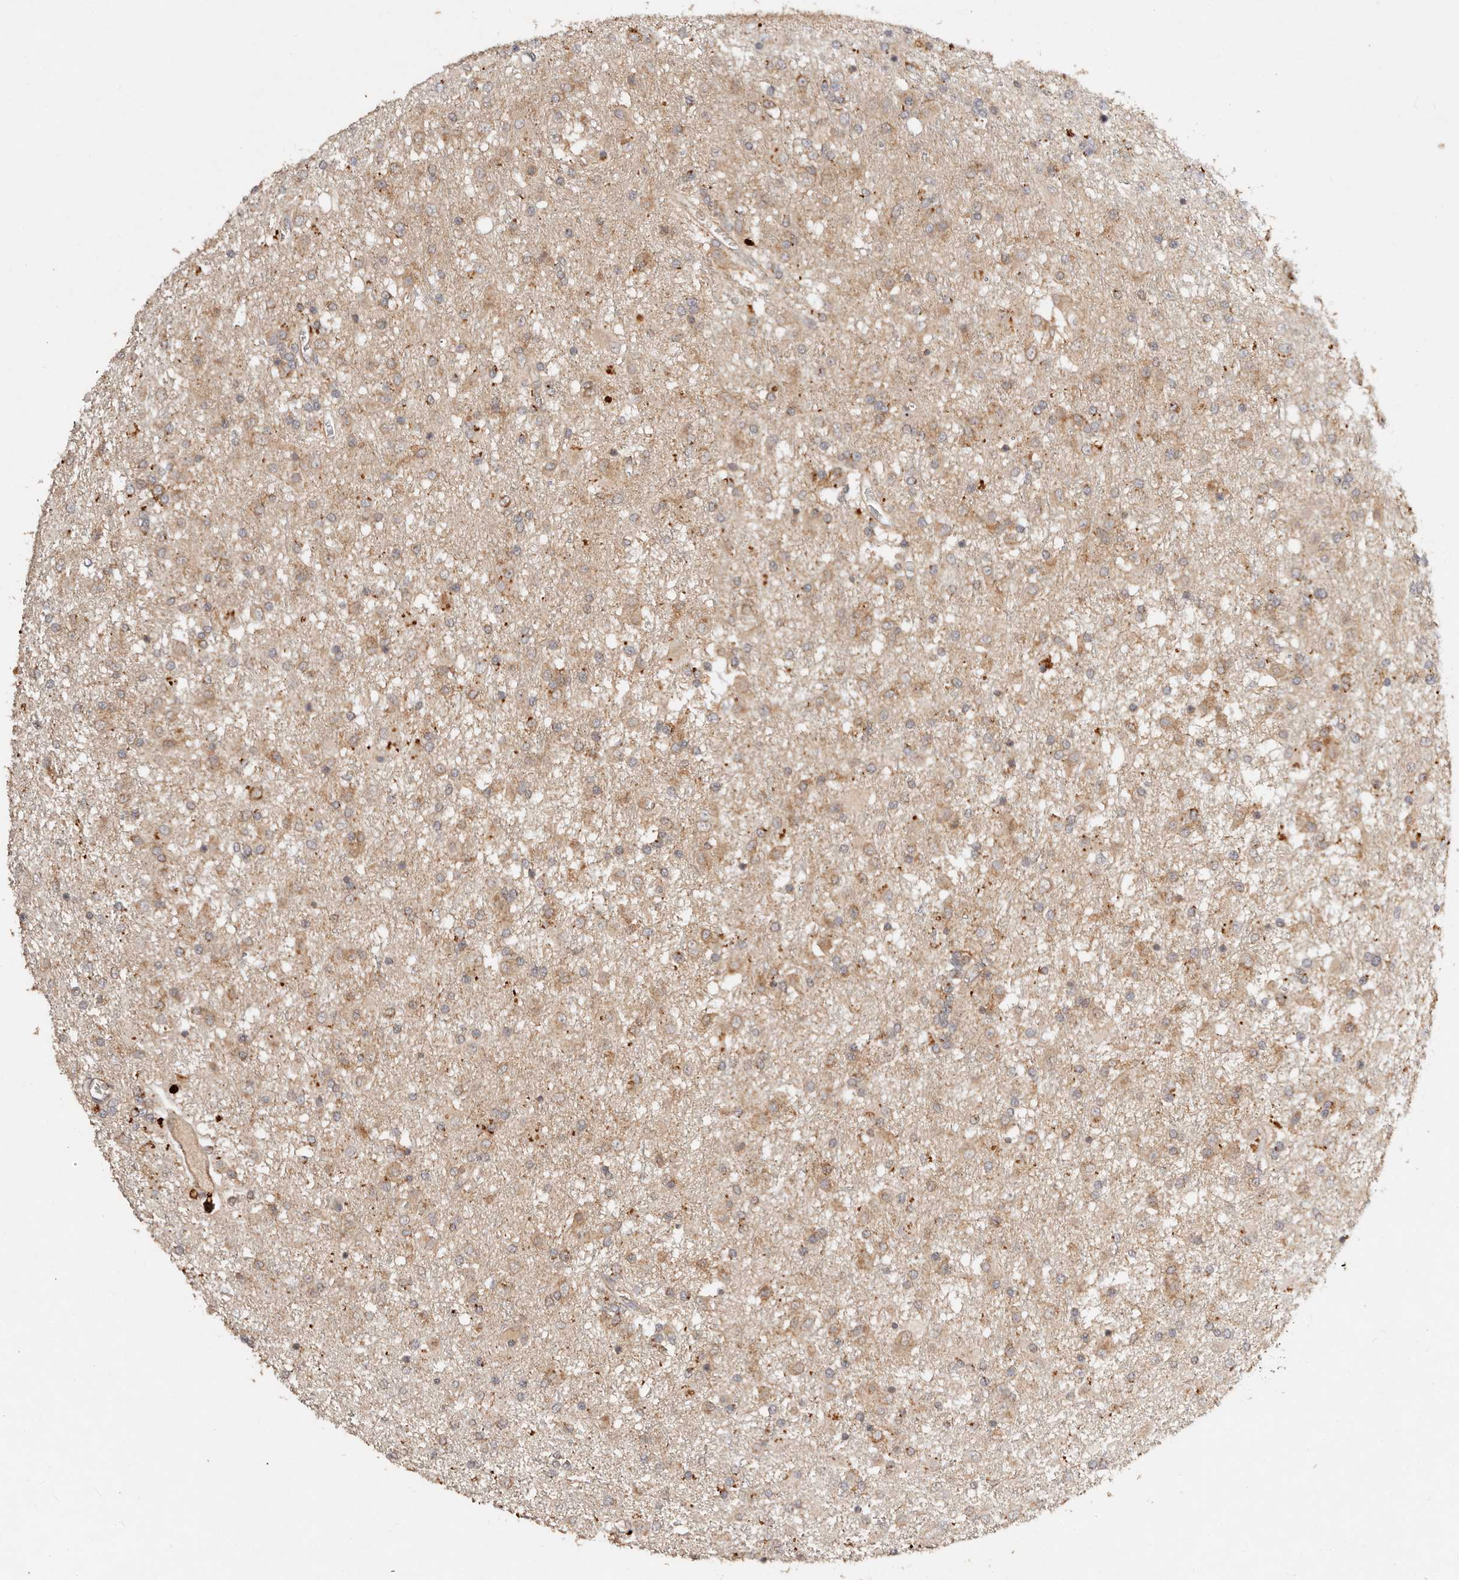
{"staining": {"intensity": "moderate", "quantity": ">75%", "location": "cytoplasmic/membranous"}, "tissue": "glioma", "cell_type": "Tumor cells", "image_type": "cancer", "snomed": [{"axis": "morphology", "description": "Glioma, malignant, Low grade"}, {"axis": "topography", "description": "Brain"}], "caption": "This photomicrograph exhibits immunohistochemistry staining of human malignant low-grade glioma, with medium moderate cytoplasmic/membranous expression in approximately >75% of tumor cells.", "gene": "DENND11", "patient": {"sex": "male", "age": 65}}